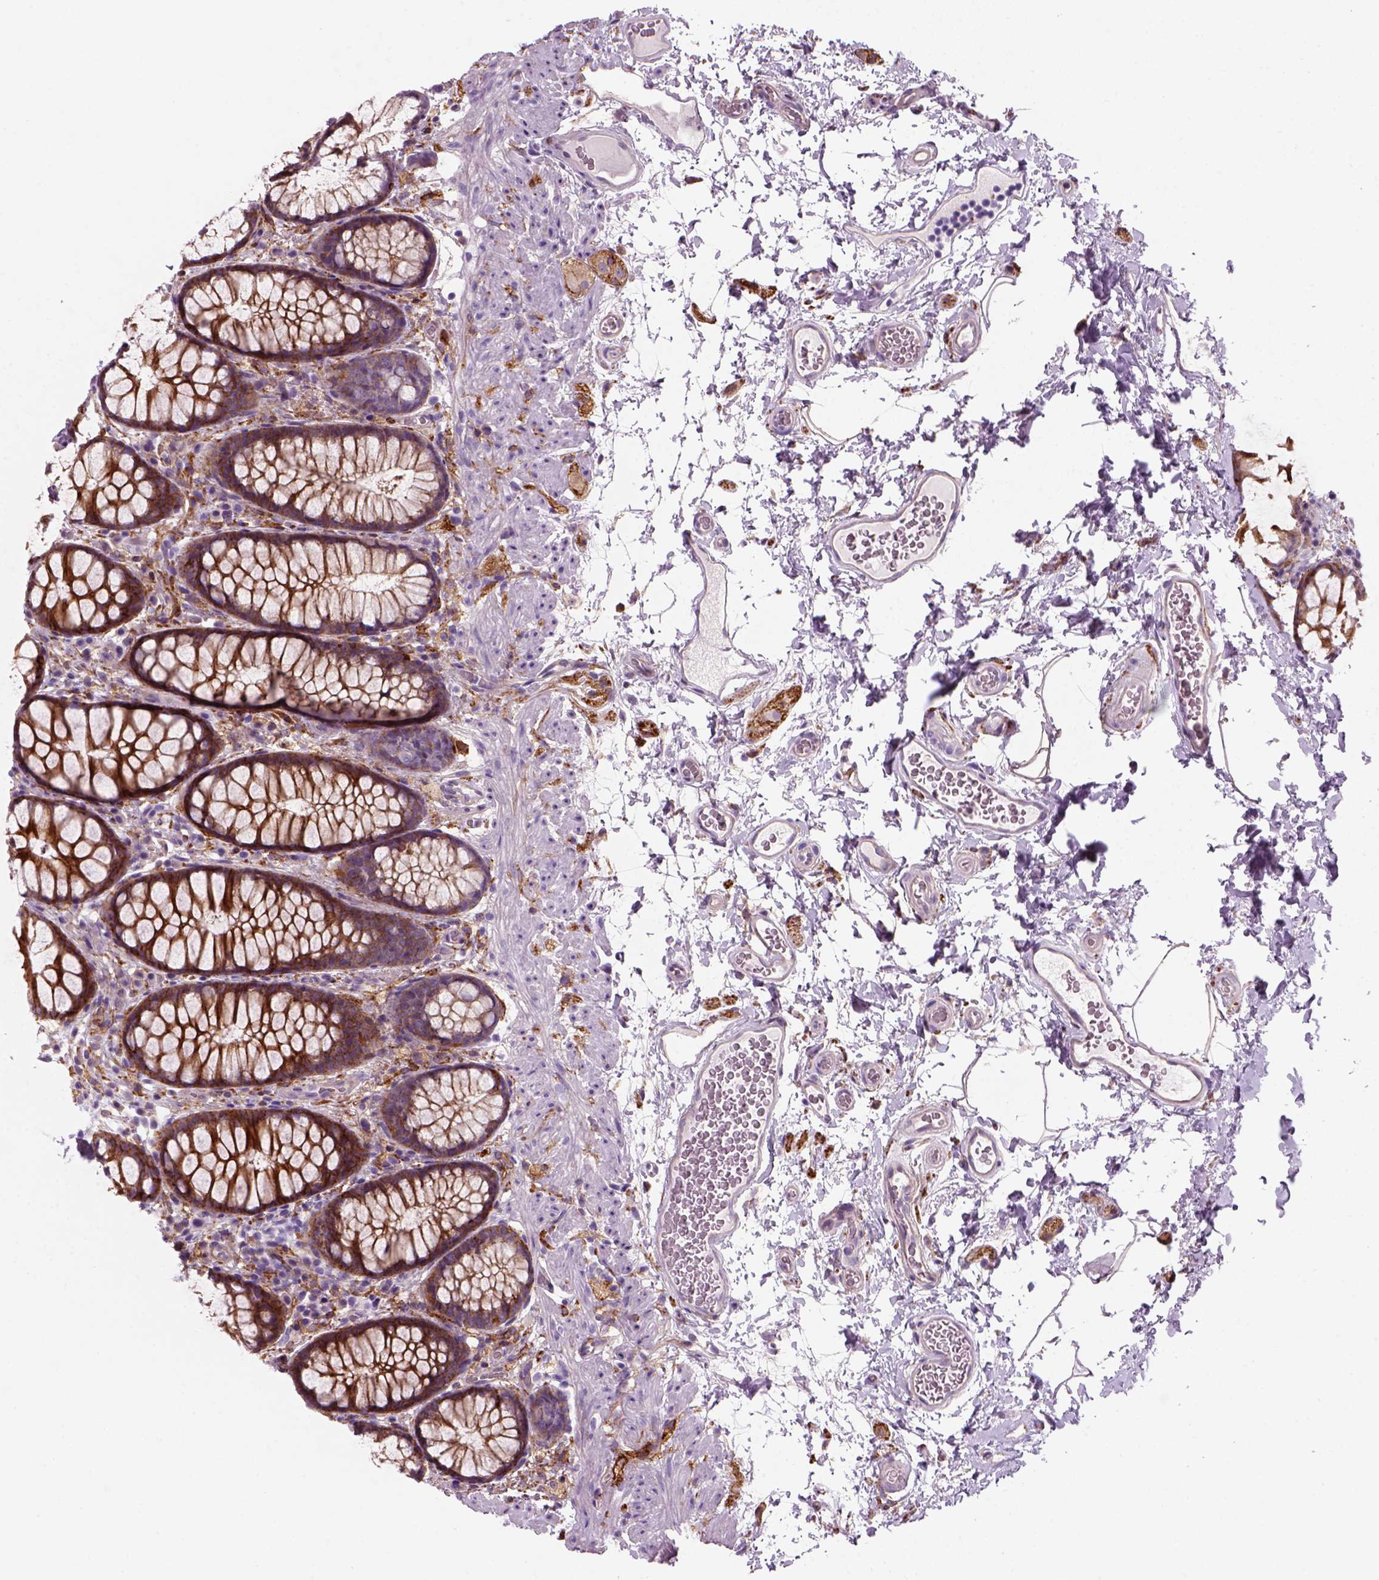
{"staining": {"intensity": "strong", "quantity": "25%-75%", "location": "cytoplasmic/membranous"}, "tissue": "rectum", "cell_type": "Glandular cells", "image_type": "normal", "snomed": [{"axis": "morphology", "description": "Normal tissue, NOS"}, {"axis": "topography", "description": "Rectum"}], "caption": "Approximately 25%-75% of glandular cells in unremarkable human rectum display strong cytoplasmic/membranous protein positivity as visualized by brown immunohistochemical staining.", "gene": "MARCKS", "patient": {"sex": "female", "age": 62}}